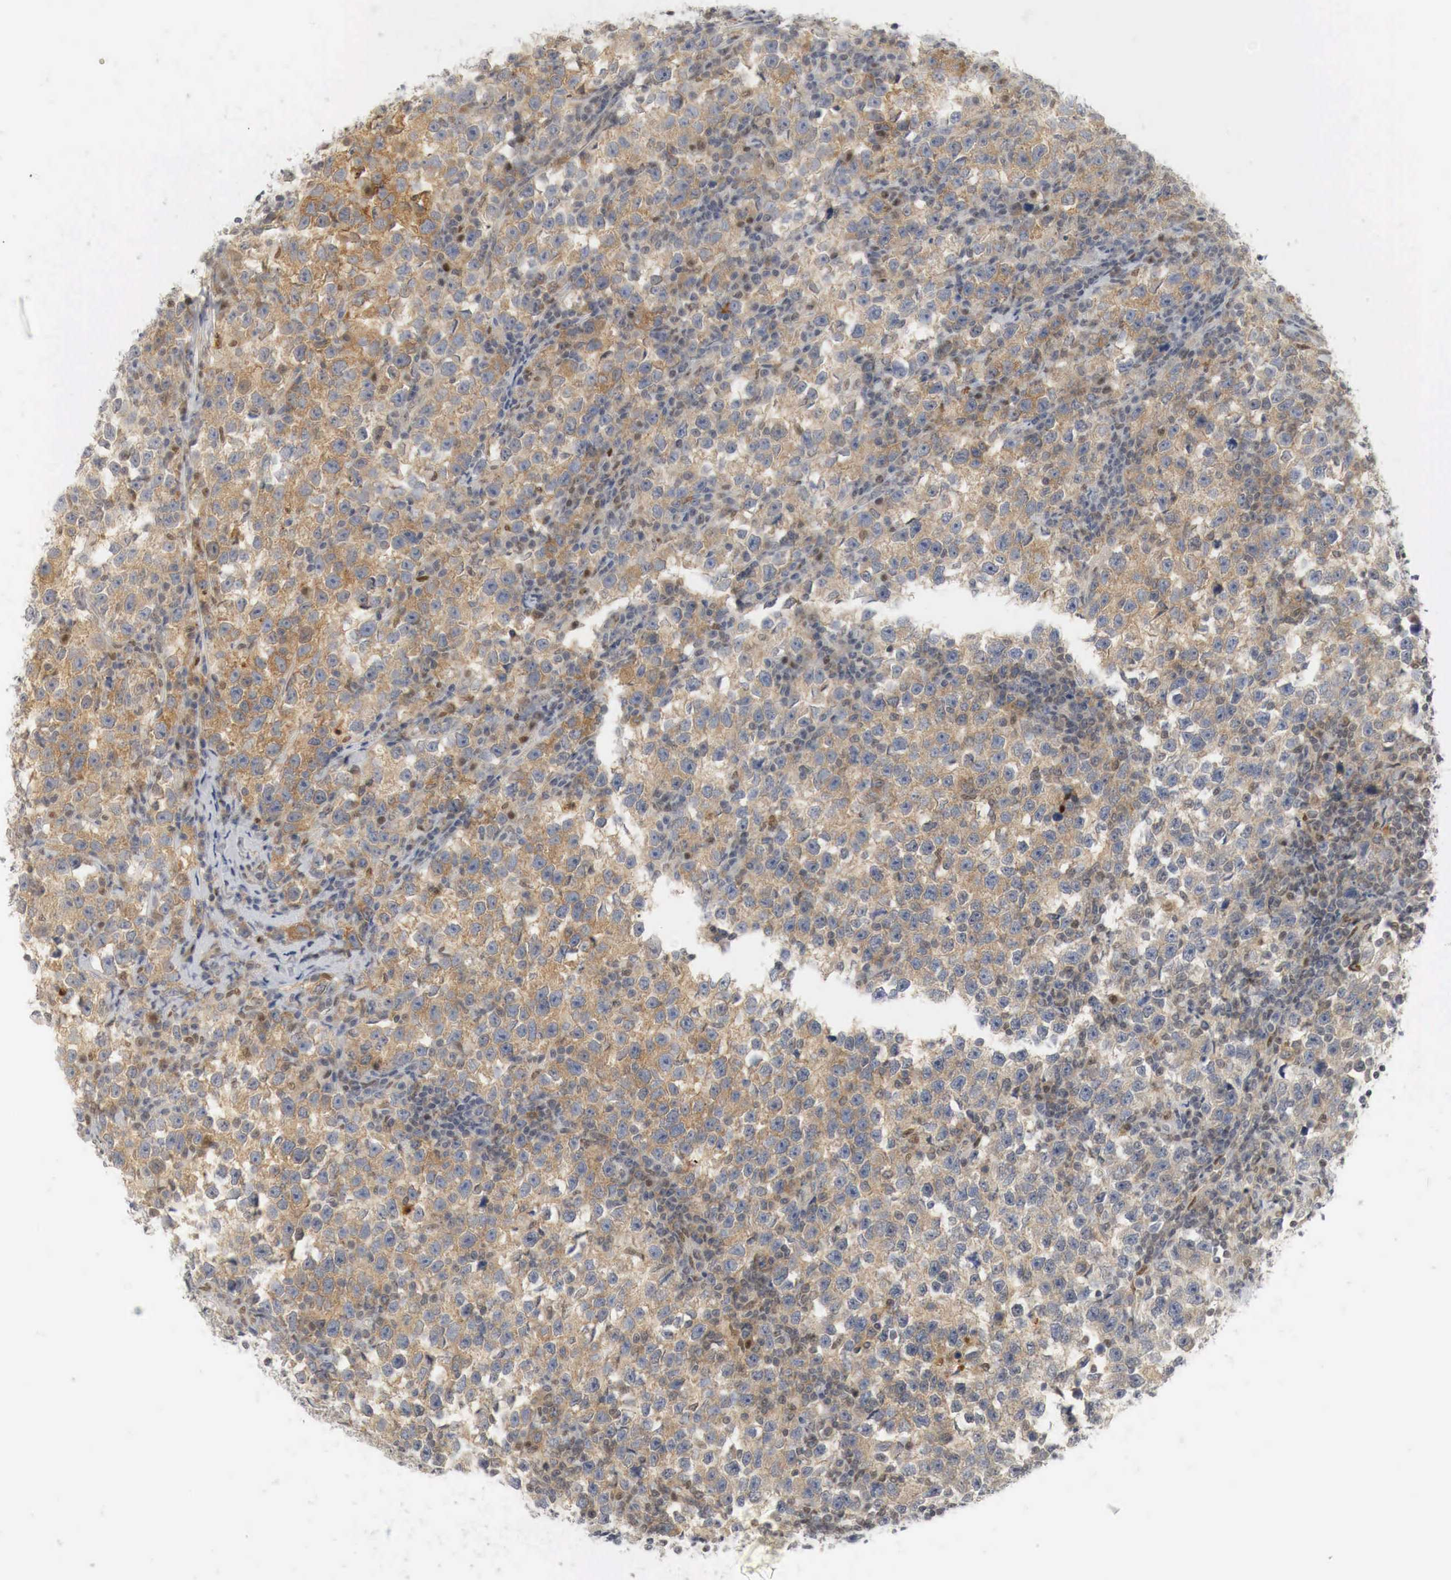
{"staining": {"intensity": "moderate", "quantity": "25%-75%", "location": "cytoplasmic/membranous,nuclear"}, "tissue": "testis cancer", "cell_type": "Tumor cells", "image_type": "cancer", "snomed": [{"axis": "morphology", "description": "Seminoma, NOS"}, {"axis": "topography", "description": "Testis"}], "caption": "Immunohistochemical staining of testis cancer (seminoma) shows medium levels of moderate cytoplasmic/membranous and nuclear protein positivity in approximately 25%-75% of tumor cells.", "gene": "MYC", "patient": {"sex": "male", "age": 43}}